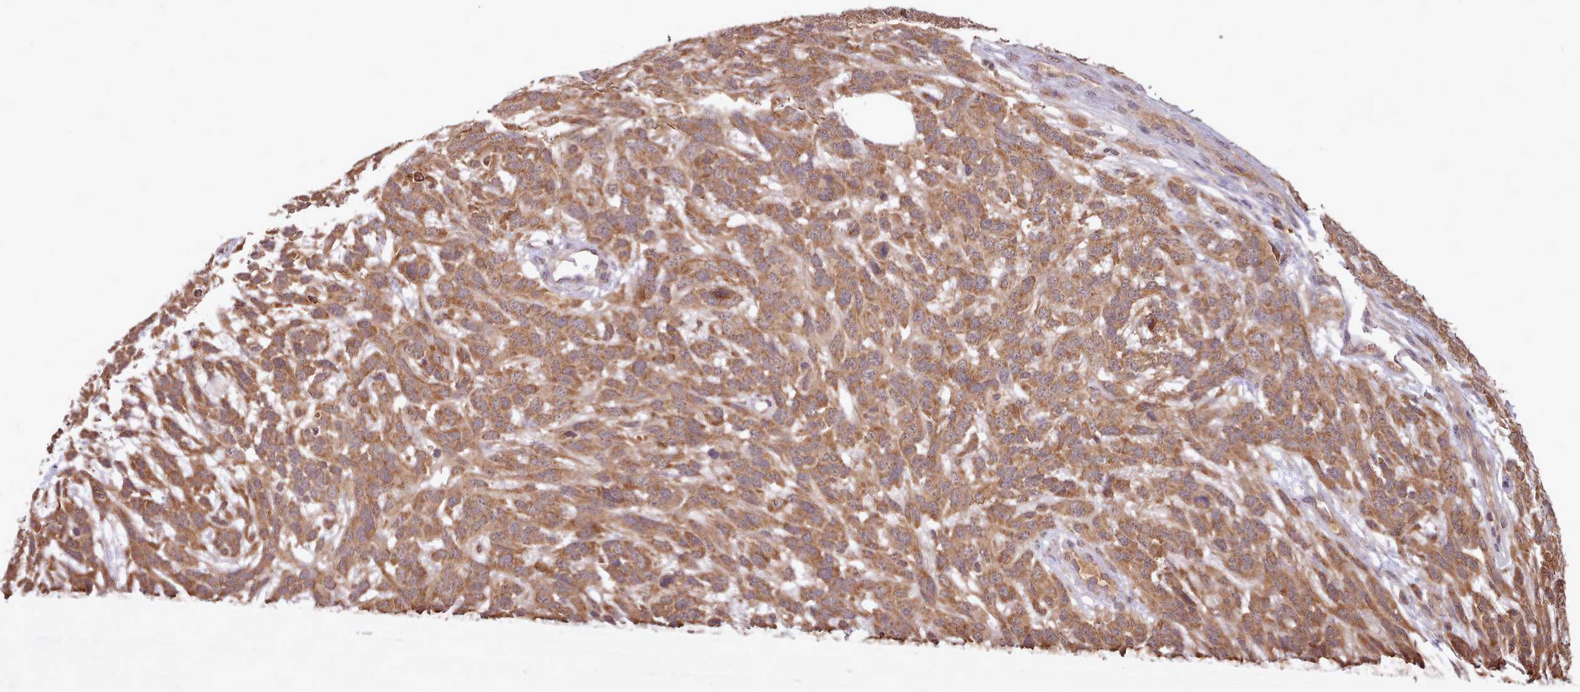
{"staining": {"intensity": "moderate", "quantity": ">75%", "location": "cytoplasmic/membranous"}, "tissue": "melanoma", "cell_type": "Tumor cells", "image_type": "cancer", "snomed": [{"axis": "morphology", "description": "Normal morphology"}, {"axis": "morphology", "description": "Malignant melanoma, NOS"}, {"axis": "topography", "description": "Skin"}], "caption": "Immunohistochemistry of human malignant melanoma reveals medium levels of moderate cytoplasmic/membranous expression in approximately >75% of tumor cells.", "gene": "PIP4P1", "patient": {"sex": "female", "age": 72}}